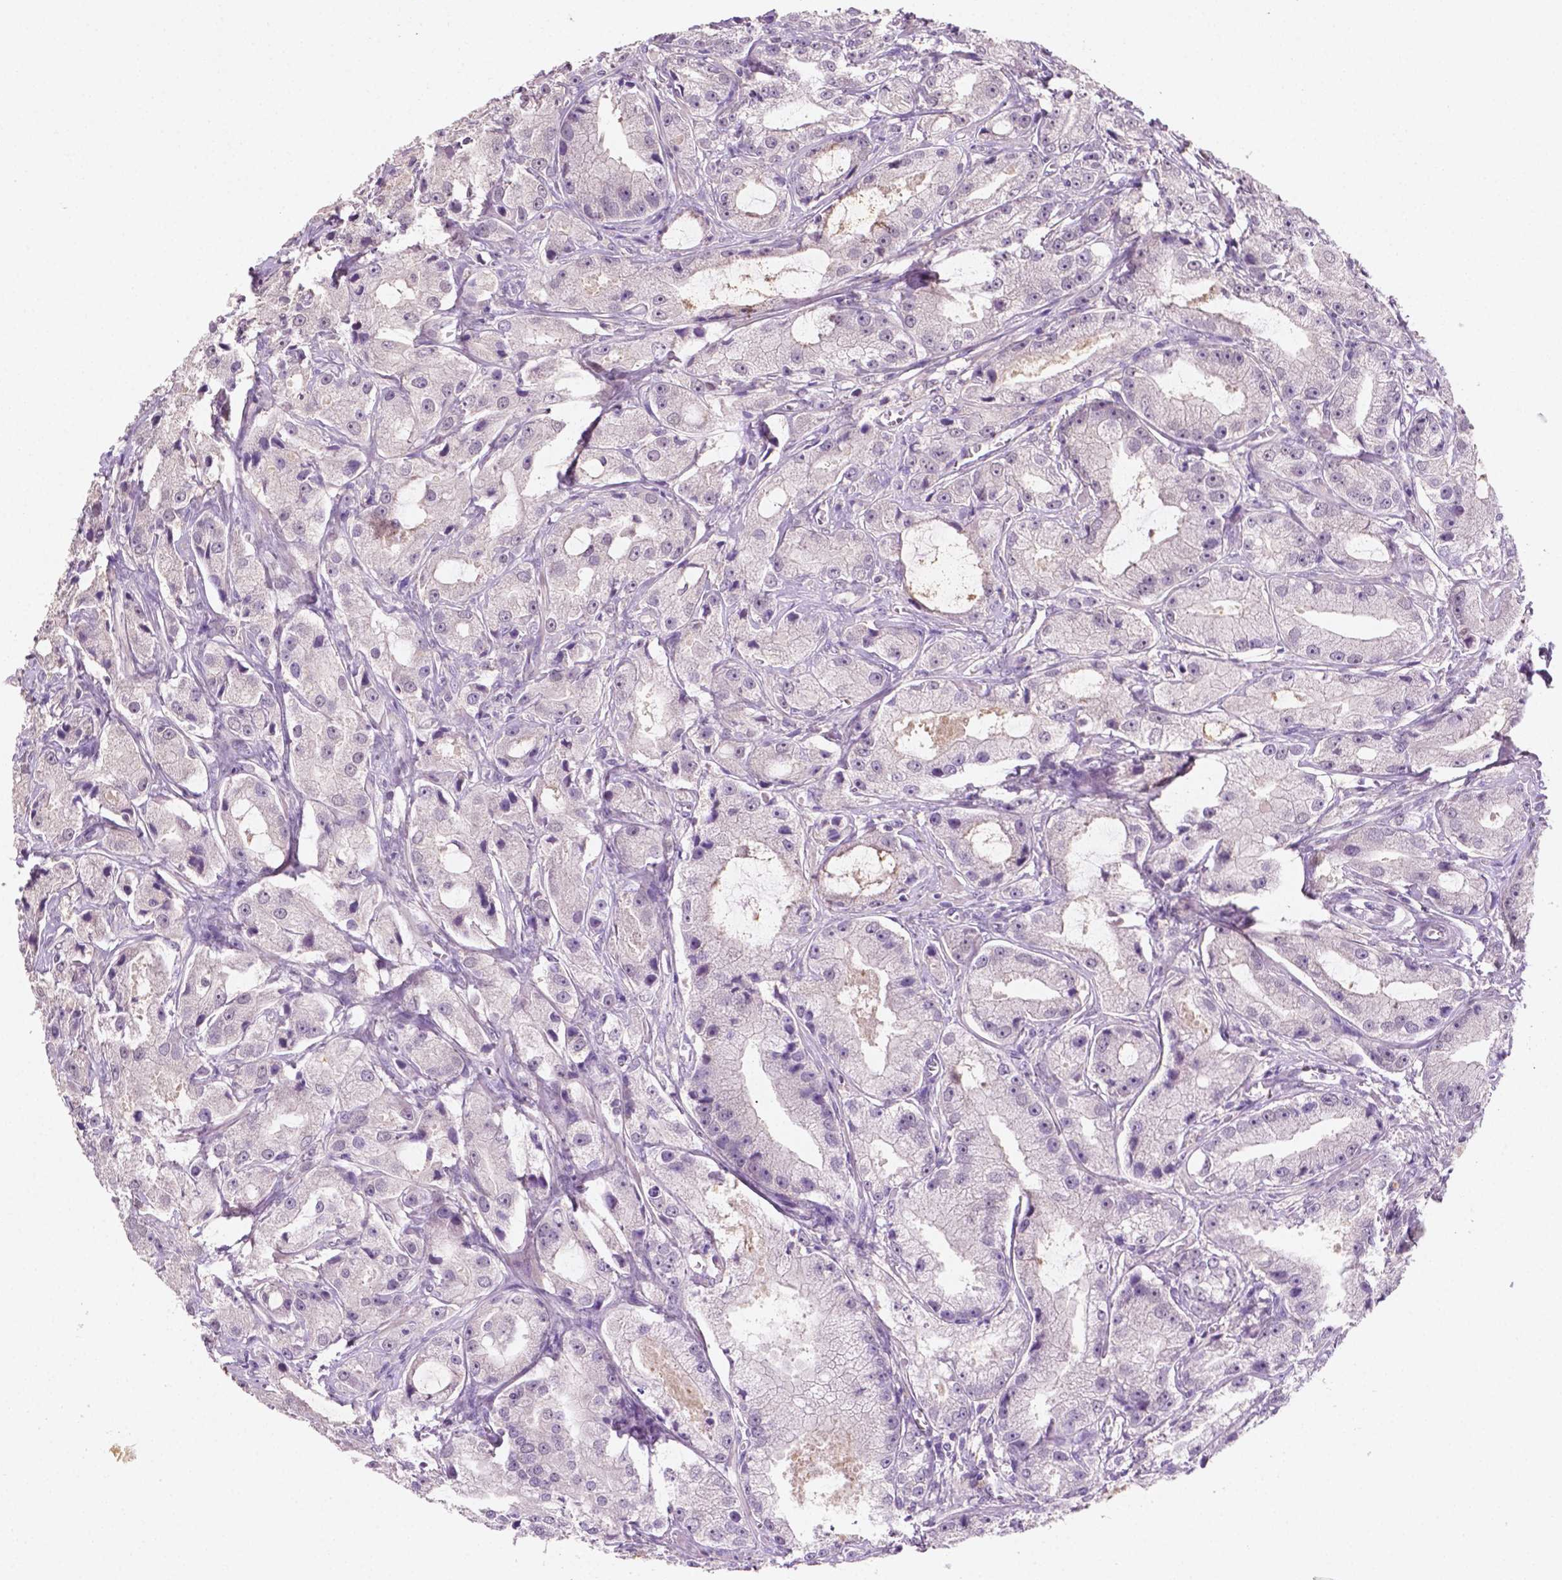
{"staining": {"intensity": "negative", "quantity": "none", "location": "none"}, "tissue": "prostate cancer", "cell_type": "Tumor cells", "image_type": "cancer", "snomed": [{"axis": "morphology", "description": "Adenocarcinoma, High grade"}, {"axis": "topography", "description": "Prostate"}], "caption": "Protein analysis of adenocarcinoma (high-grade) (prostate) reveals no significant positivity in tumor cells.", "gene": "MROH6", "patient": {"sex": "male", "age": 64}}